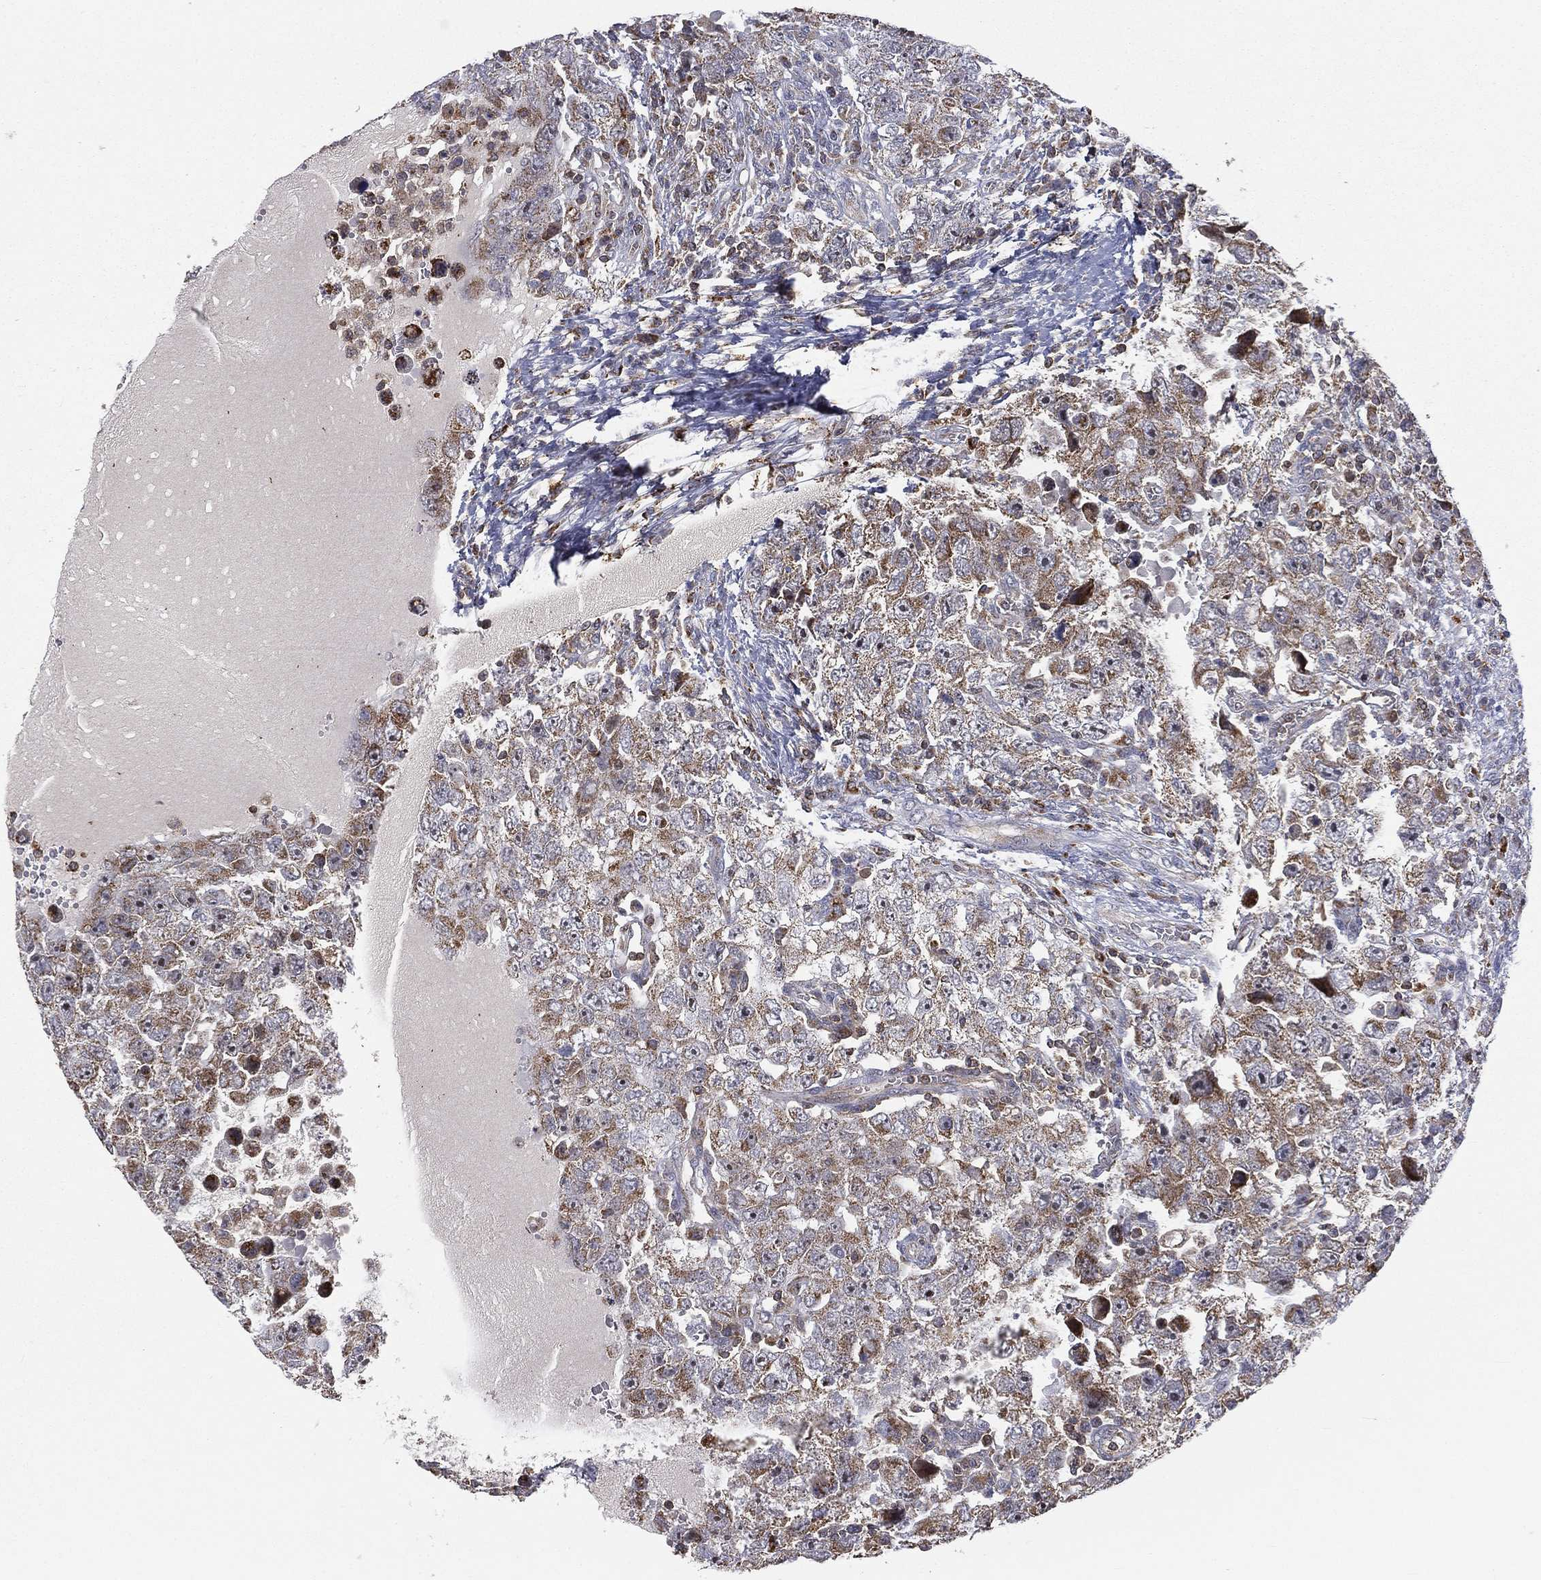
{"staining": {"intensity": "moderate", "quantity": "25%-75%", "location": "cytoplasmic/membranous"}, "tissue": "testis cancer", "cell_type": "Tumor cells", "image_type": "cancer", "snomed": [{"axis": "morphology", "description": "Carcinoma, Embryonal, NOS"}, {"axis": "topography", "description": "Testis"}], "caption": "Moderate cytoplasmic/membranous protein staining is appreciated in about 25%-75% of tumor cells in embryonal carcinoma (testis).", "gene": "RIN3", "patient": {"sex": "male", "age": 26}}